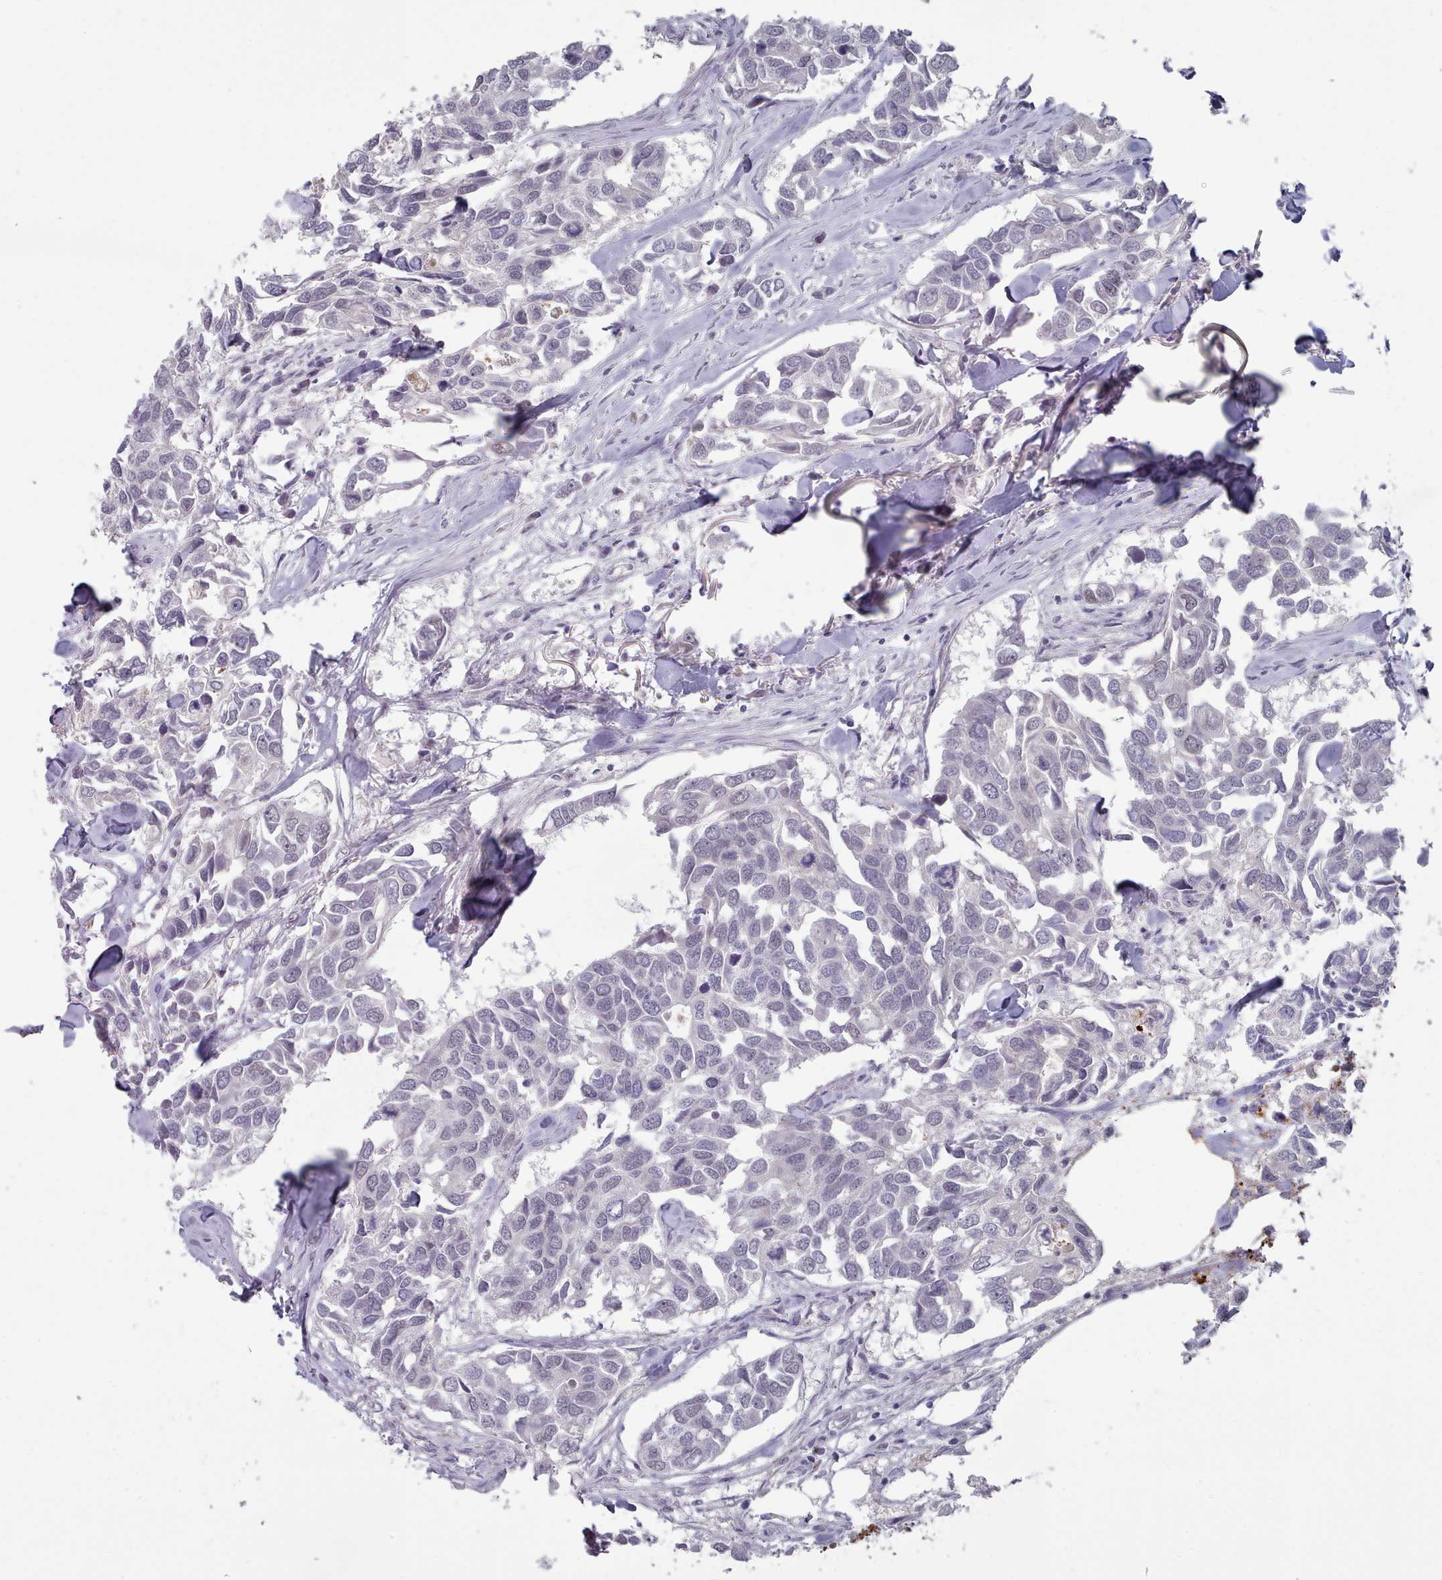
{"staining": {"intensity": "negative", "quantity": "none", "location": "none"}, "tissue": "breast cancer", "cell_type": "Tumor cells", "image_type": "cancer", "snomed": [{"axis": "morphology", "description": "Duct carcinoma"}, {"axis": "topography", "description": "Breast"}], "caption": "Protein analysis of breast cancer (infiltrating ductal carcinoma) shows no significant expression in tumor cells.", "gene": "TRARG1", "patient": {"sex": "female", "age": 83}}